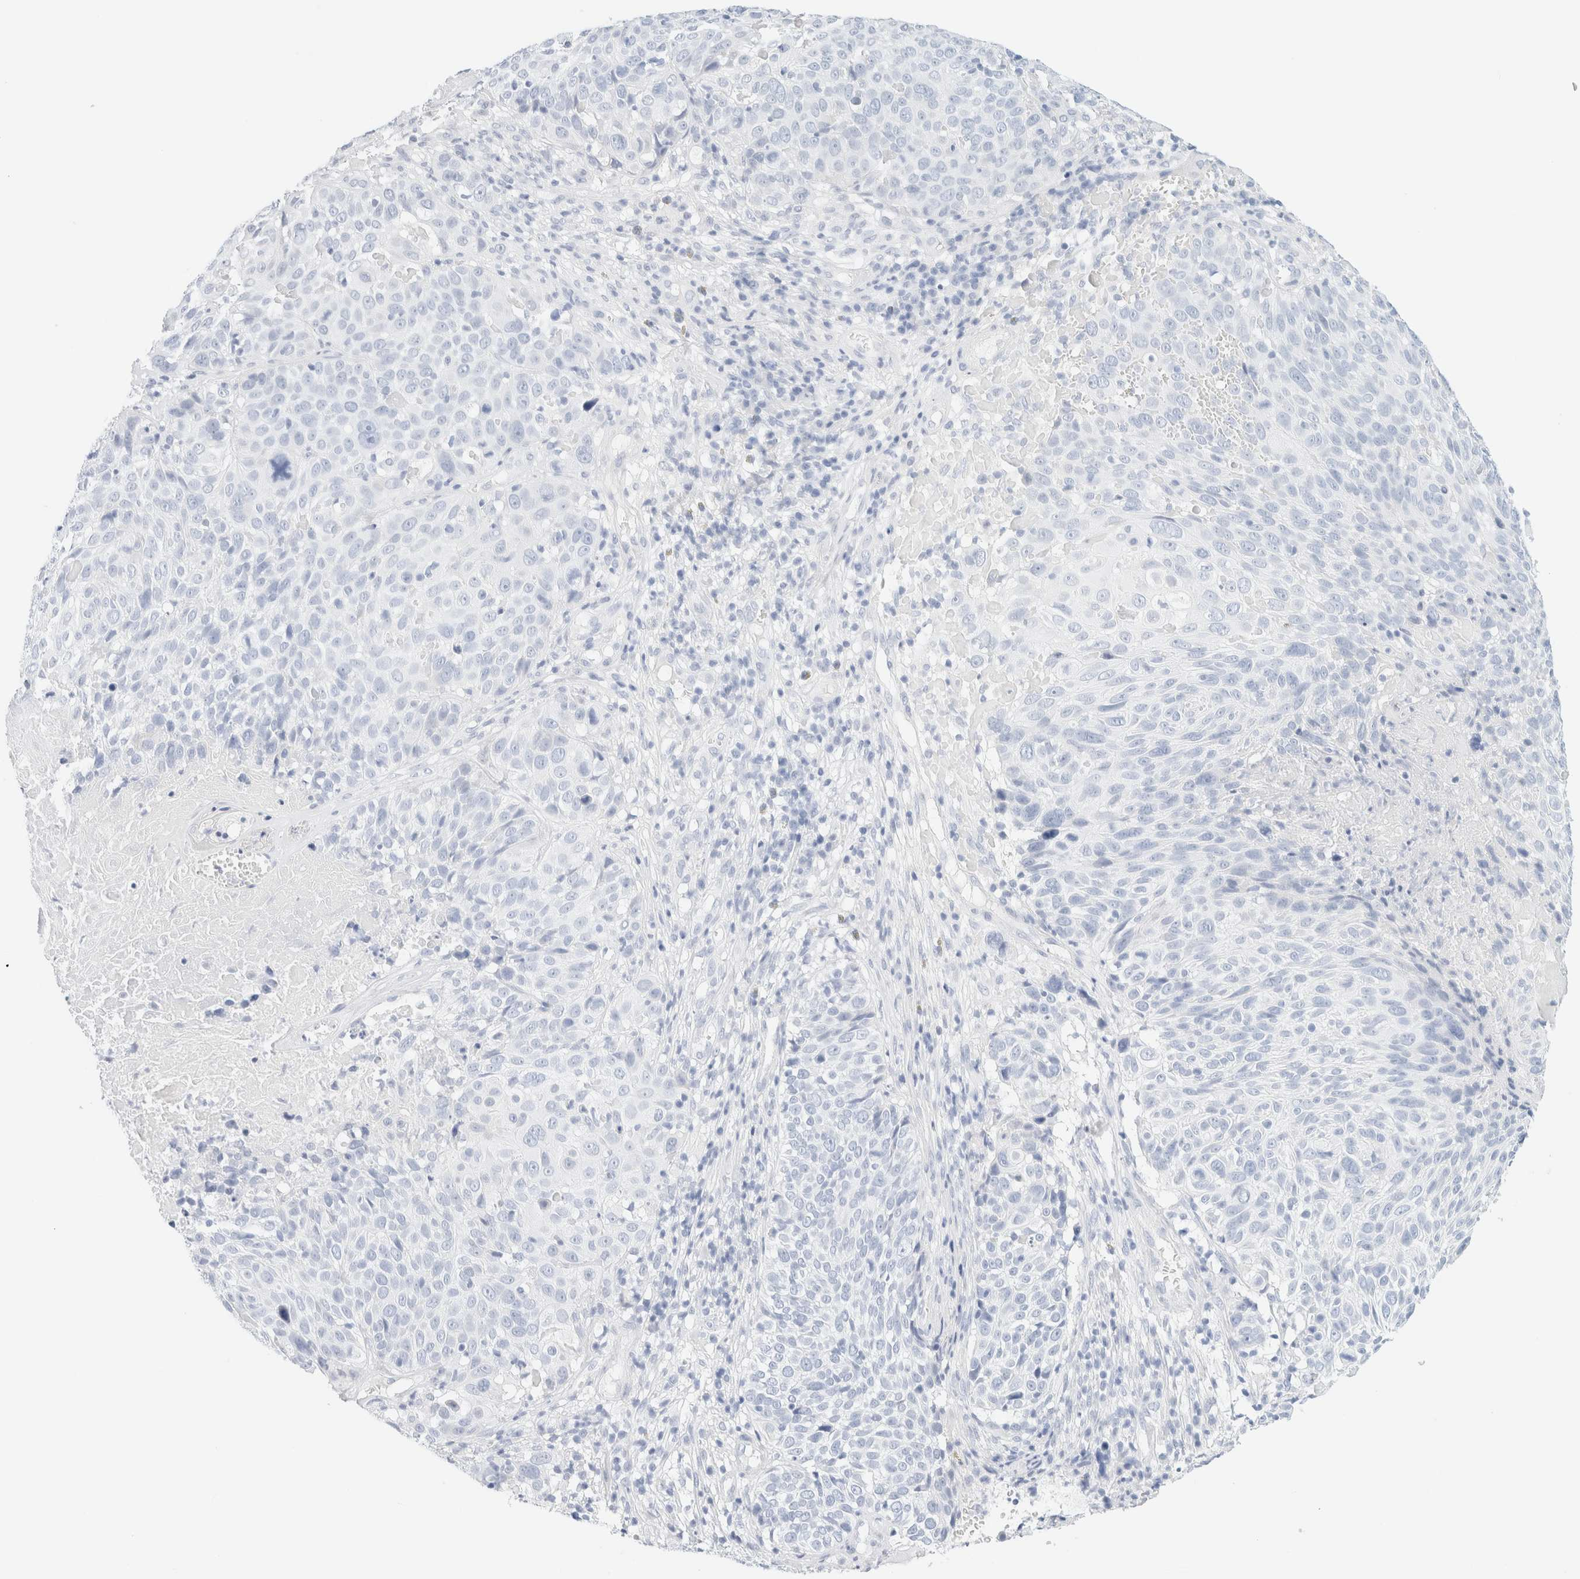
{"staining": {"intensity": "negative", "quantity": "none", "location": "none"}, "tissue": "cervical cancer", "cell_type": "Tumor cells", "image_type": "cancer", "snomed": [{"axis": "morphology", "description": "Squamous cell carcinoma, NOS"}, {"axis": "topography", "description": "Cervix"}], "caption": "A high-resolution histopathology image shows immunohistochemistry staining of squamous cell carcinoma (cervical), which shows no significant staining in tumor cells. (DAB IHC visualized using brightfield microscopy, high magnification).", "gene": "DPYS", "patient": {"sex": "female", "age": 74}}